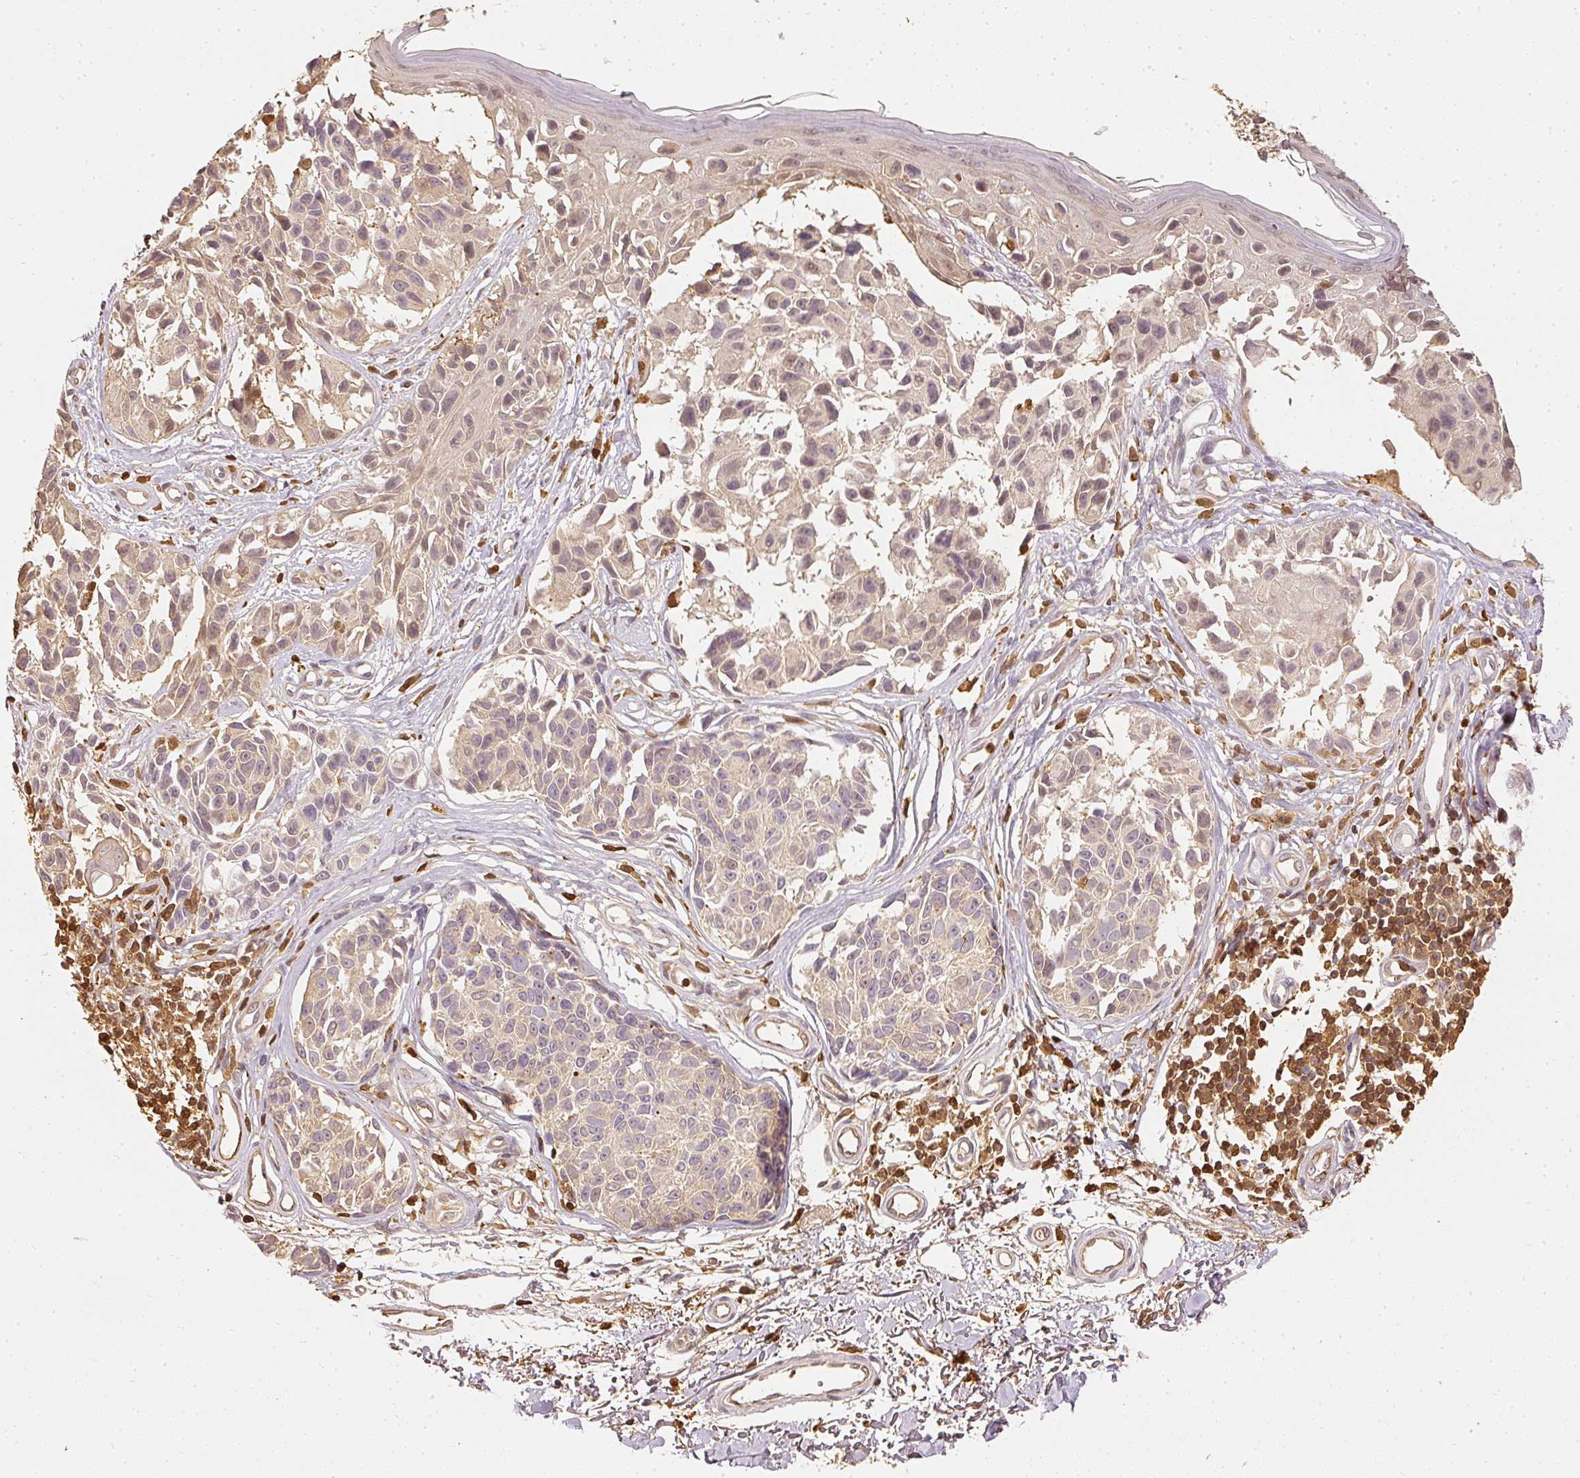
{"staining": {"intensity": "weak", "quantity": "25%-75%", "location": "cytoplasmic/membranous"}, "tissue": "melanoma", "cell_type": "Tumor cells", "image_type": "cancer", "snomed": [{"axis": "morphology", "description": "Malignant melanoma, NOS"}, {"axis": "topography", "description": "Skin"}], "caption": "Protein analysis of melanoma tissue exhibits weak cytoplasmic/membranous staining in approximately 25%-75% of tumor cells.", "gene": "PFN1", "patient": {"sex": "male", "age": 73}}